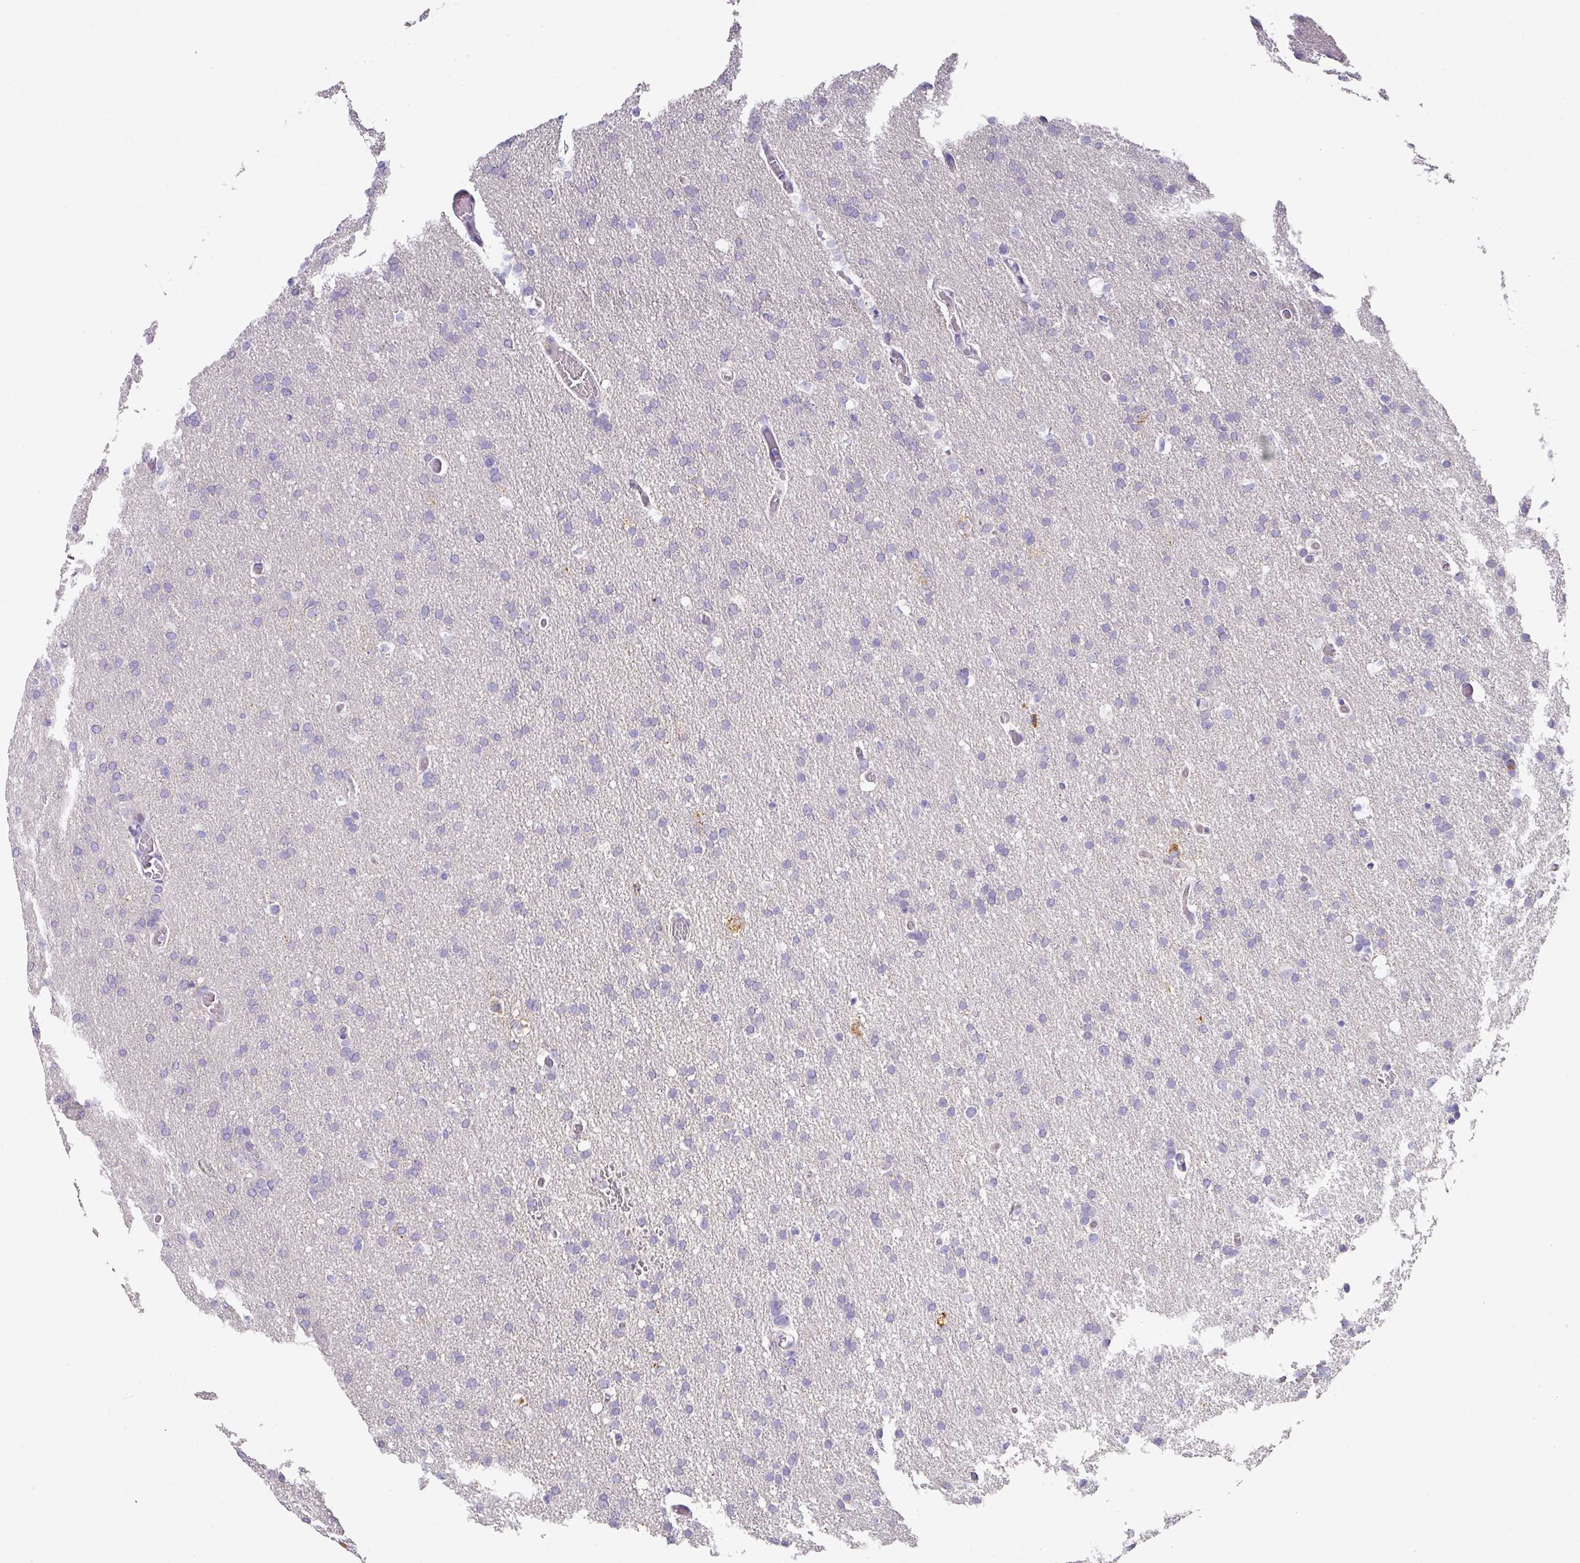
{"staining": {"intensity": "negative", "quantity": "none", "location": "none"}, "tissue": "glioma", "cell_type": "Tumor cells", "image_type": "cancer", "snomed": [{"axis": "morphology", "description": "Glioma, malignant, High grade"}, {"axis": "topography", "description": "Cerebral cortex"}], "caption": "This image is of glioma stained with immunohistochemistry to label a protein in brown with the nuclei are counter-stained blue. There is no staining in tumor cells.", "gene": "ANKRD29", "patient": {"sex": "female", "age": 36}}